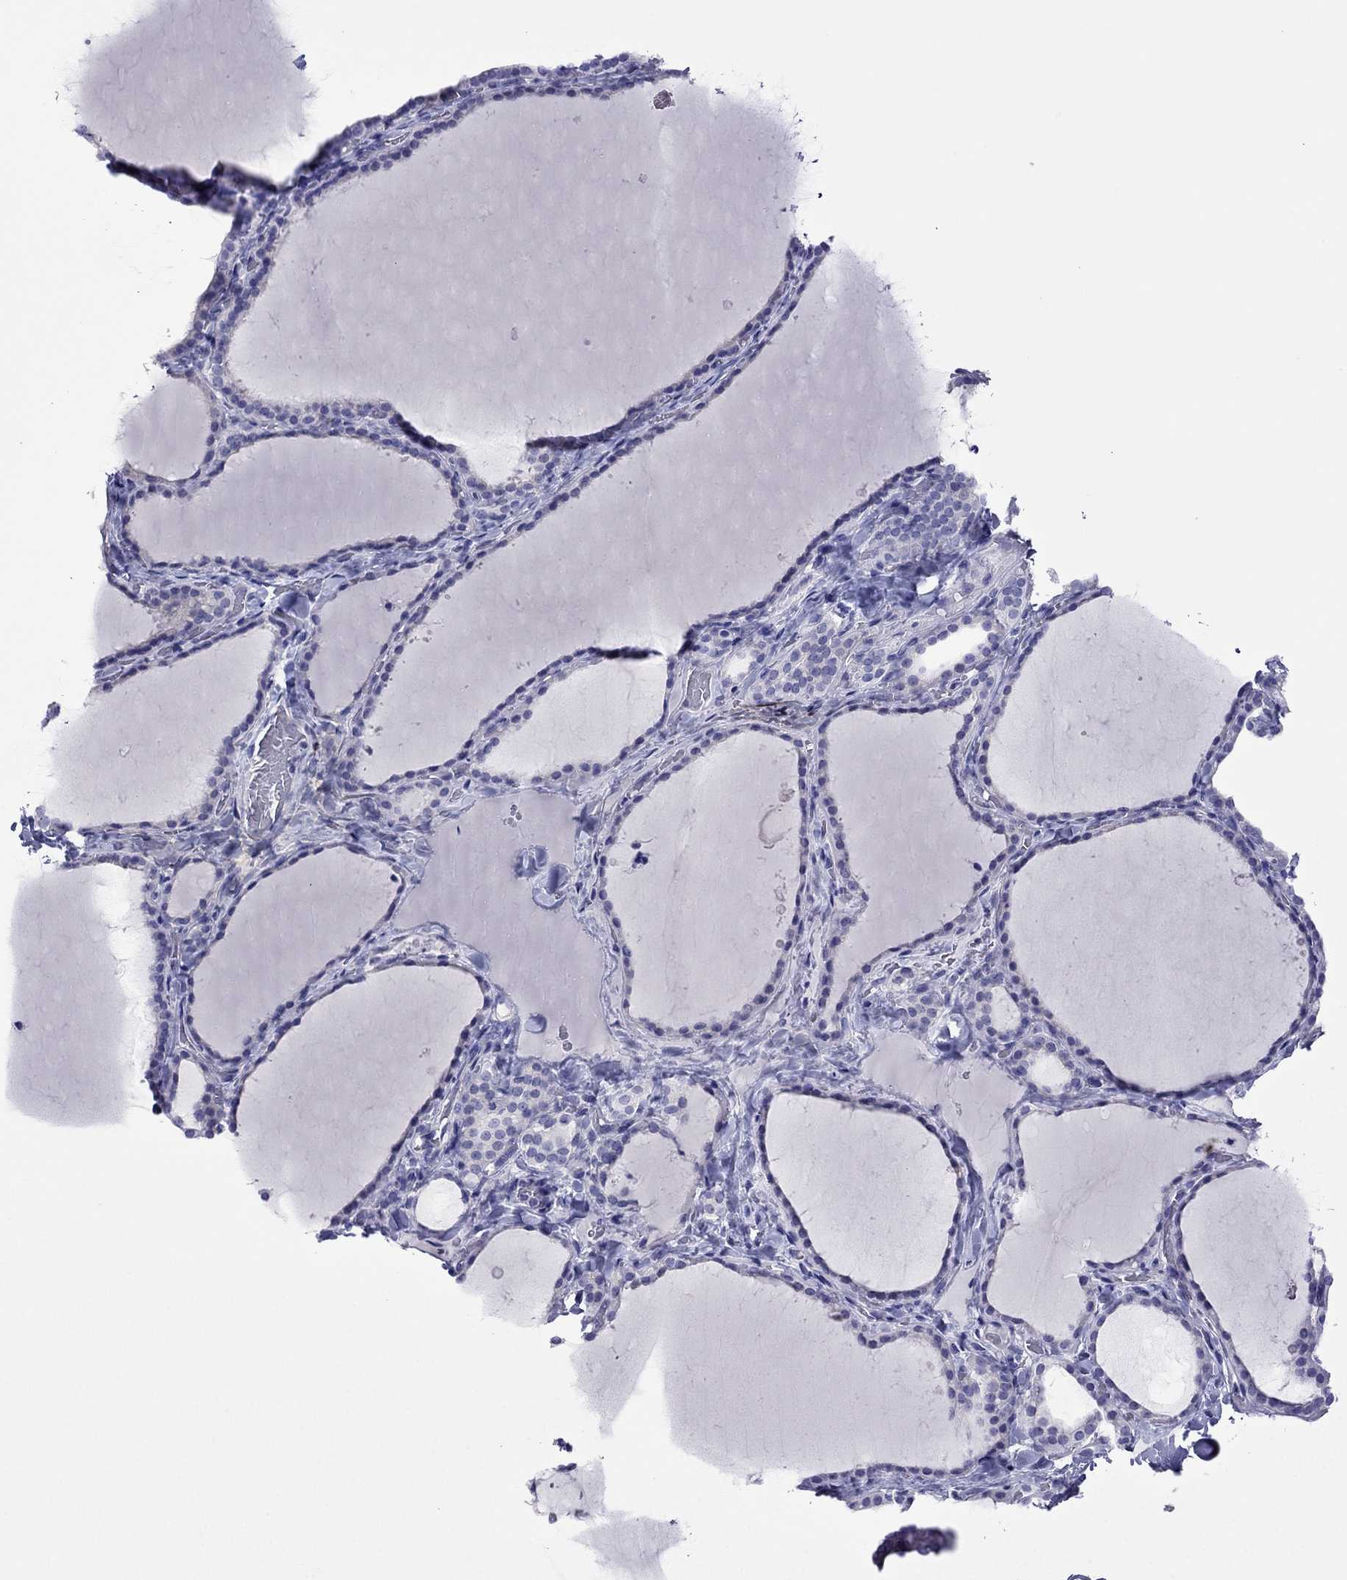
{"staining": {"intensity": "negative", "quantity": "none", "location": "none"}, "tissue": "thyroid gland", "cell_type": "Glandular cells", "image_type": "normal", "snomed": [{"axis": "morphology", "description": "Normal tissue, NOS"}, {"axis": "topography", "description": "Thyroid gland"}], "caption": "This is an immunohistochemistry micrograph of unremarkable thyroid gland. There is no expression in glandular cells.", "gene": "PCDHA6", "patient": {"sex": "female", "age": 22}}